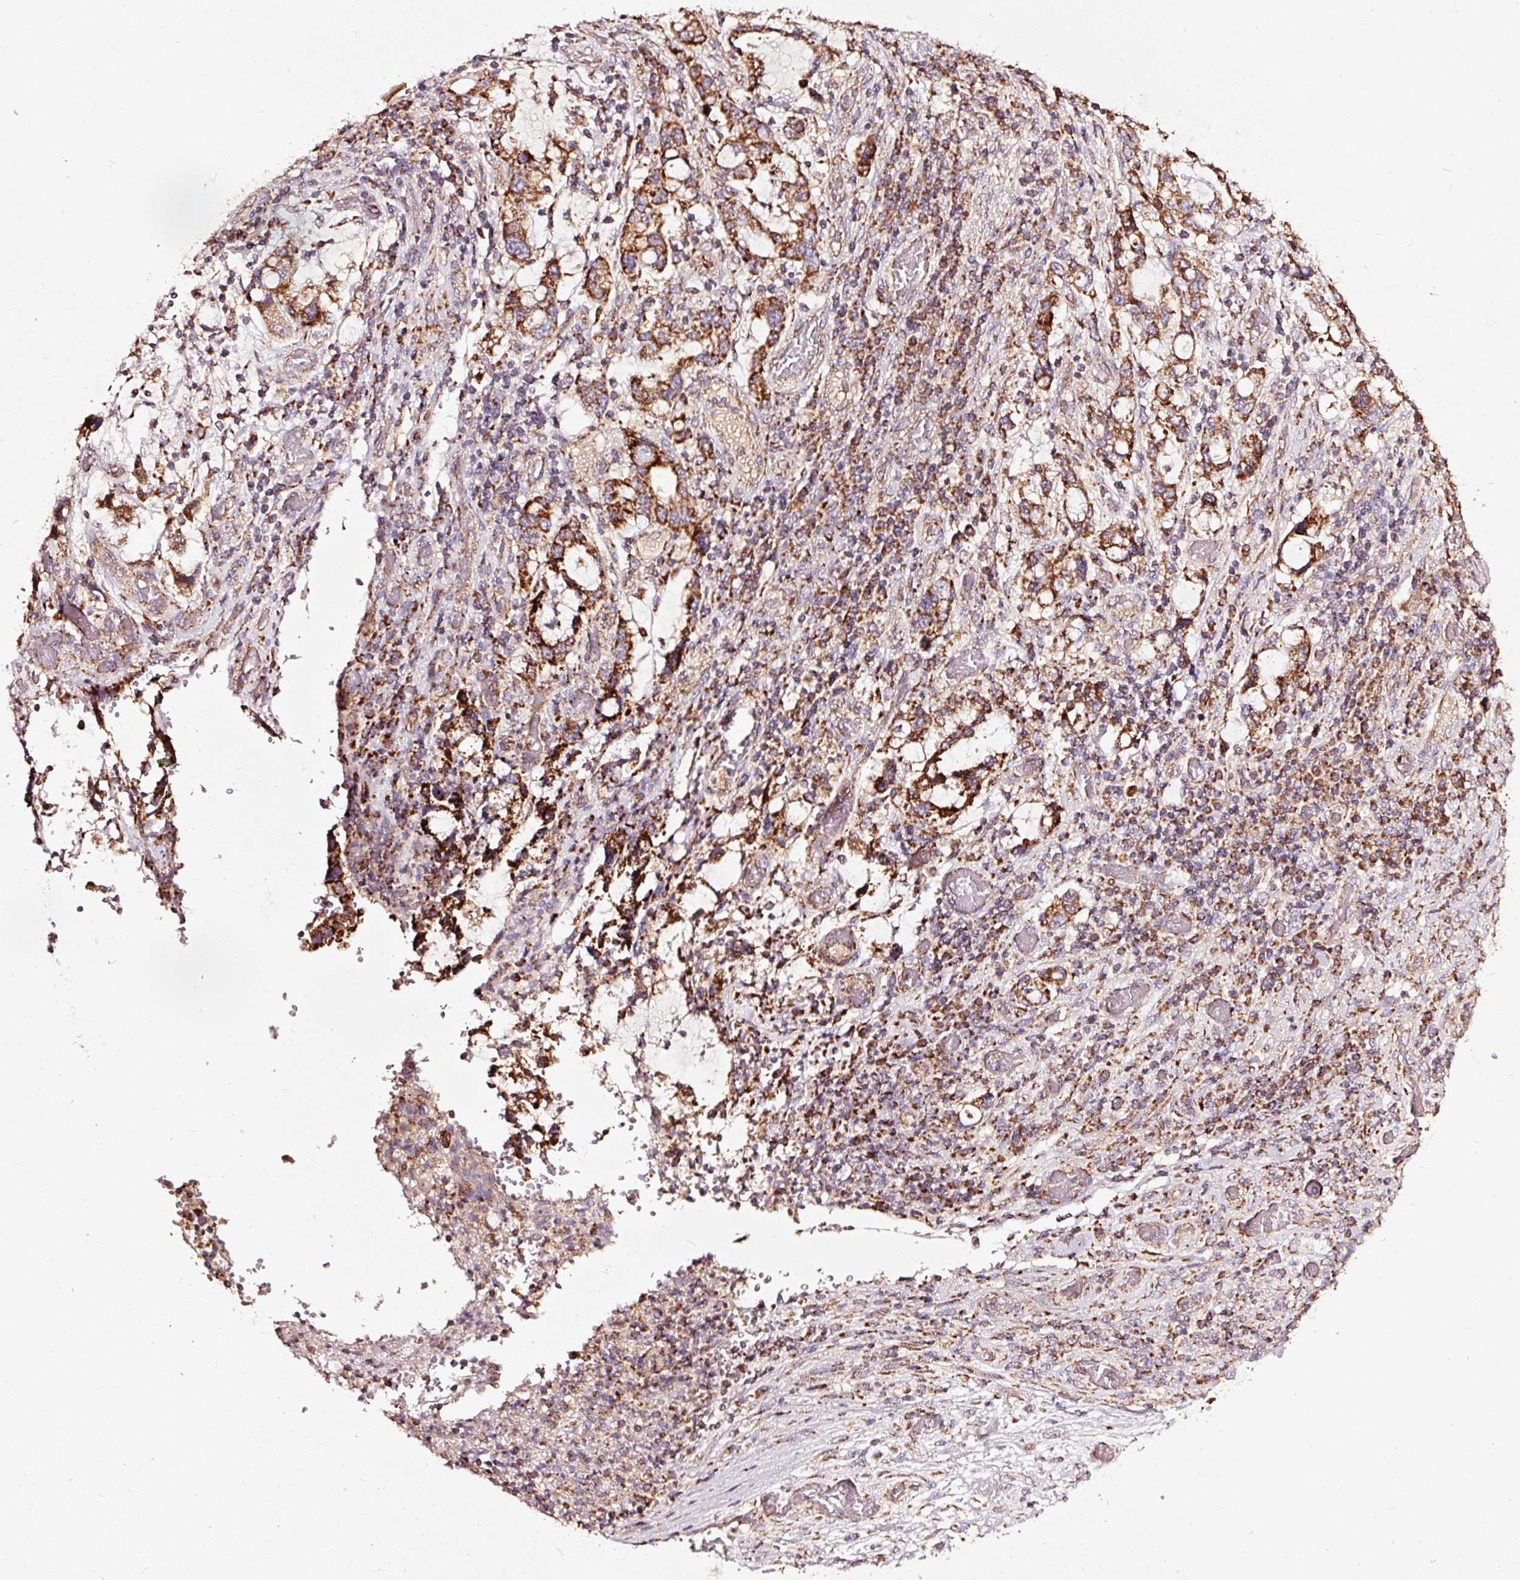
{"staining": {"intensity": "strong", "quantity": ">75%", "location": "cytoplasmic/membranous"}, "tissue": "stomach cancer", "cell_type": "Tumor cells", "image_type": "cancer", "snomed": [{"axis": "morphology", "description": "Adenocarcinoma, NOS"}, {"axis": "topography", "description": "Stomach, upper"}, {"axis": "topography", "description": "Stomach"}], "caption": "Protein positivity by immunohistochemistry displays strong cytoplasmic/membranous expression in about >75% of tumor cells in stomach cancer (adenocarcinoma). The staining is performed using DAB brown chromogen to label protein expression. The nuclei are counter-stained blue using hematoxylin.", "gene": "TPM1", "patient": {"sex": "male", "age": 62}}